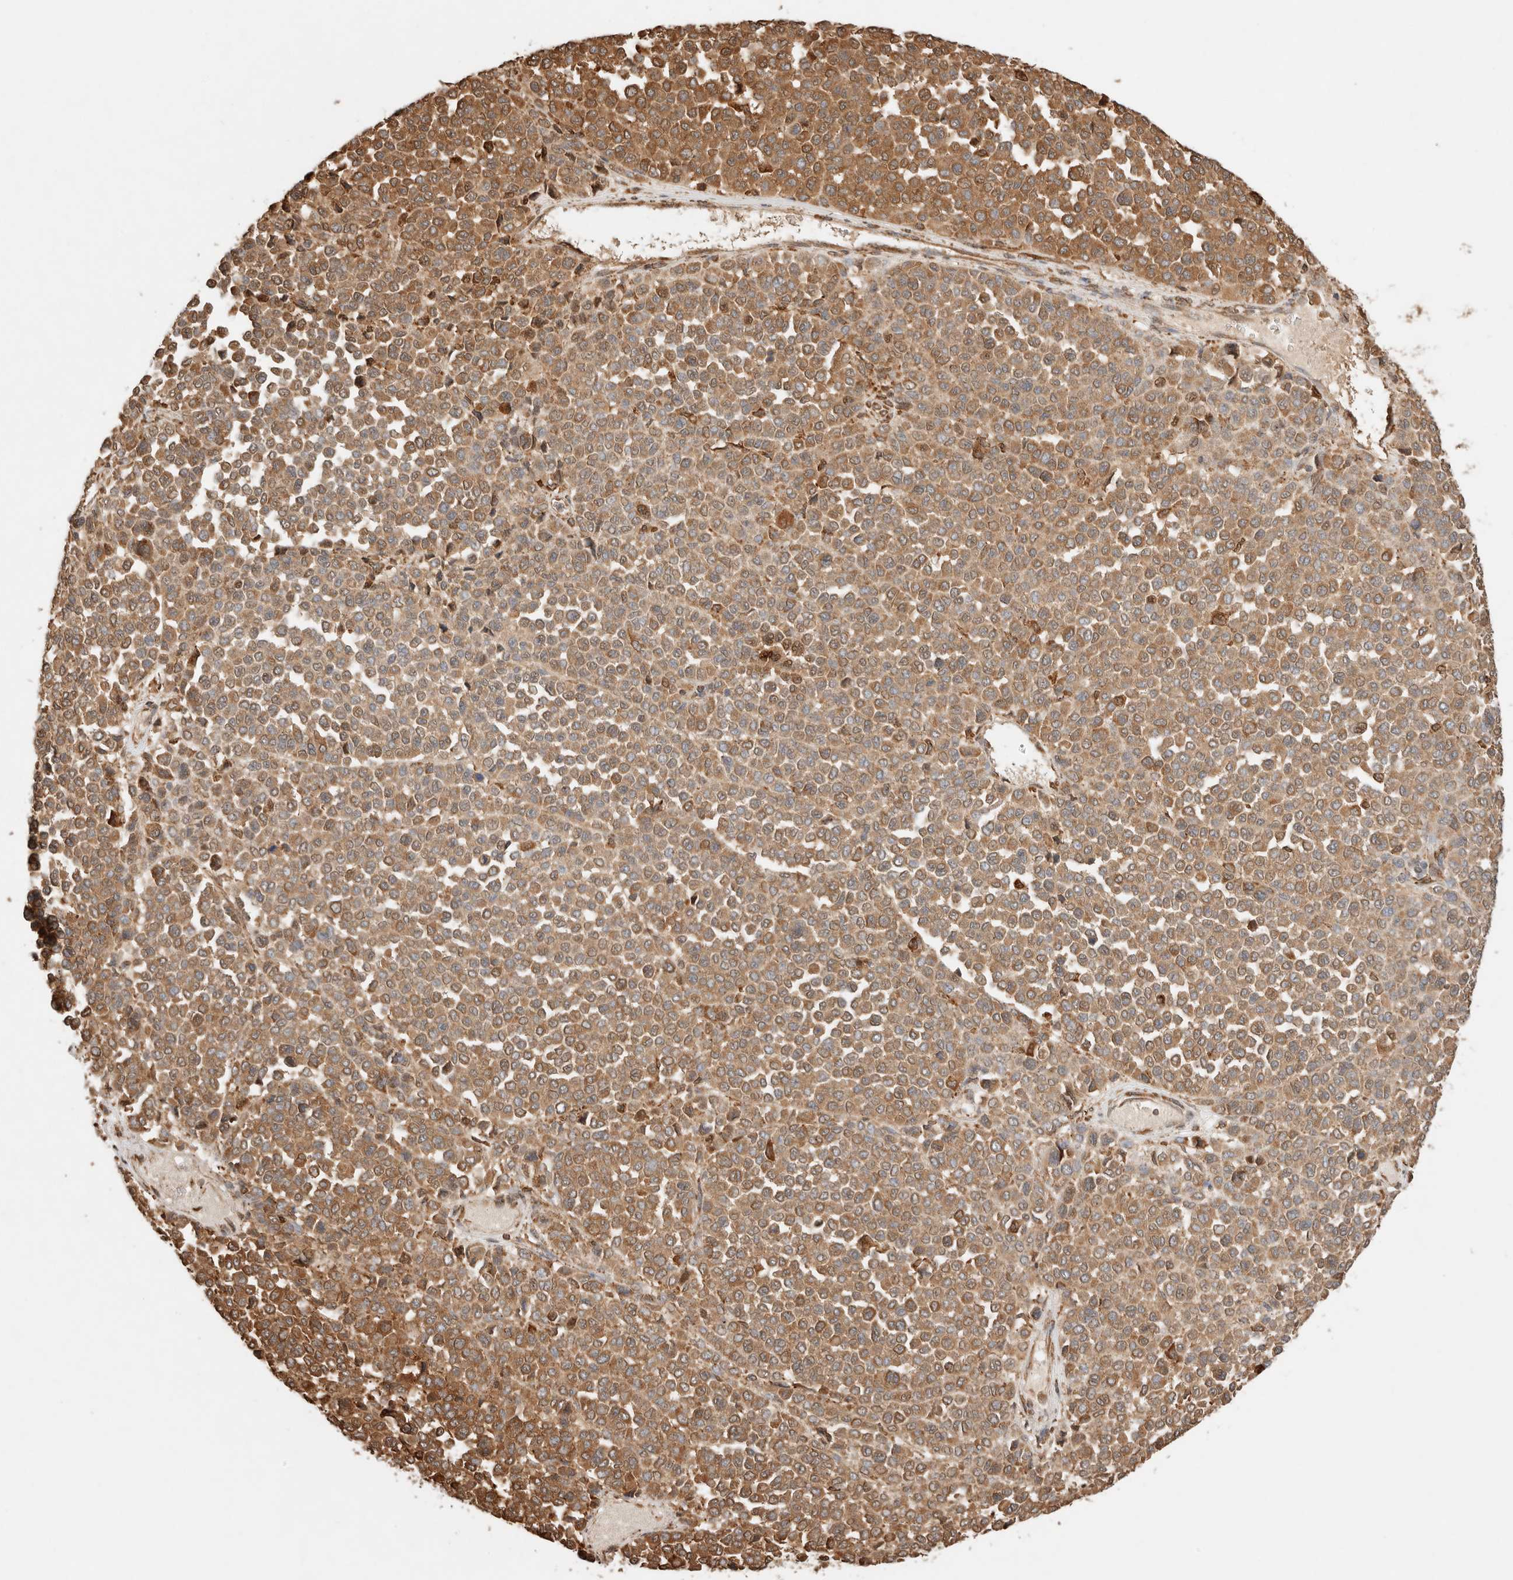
{"staining": {"intensity": "moderate", "quantity": ">75%", "location": "cytoplasmic/membranous"}, "tissue": "melanoma", "cell_type": "Tumor cells", "image_type": "cancer", "snomed": [{"axis": "morphology", "description": "Malignant melanoma, Metastatic site"}, {"axis": "topography", "description": "Pancreas"}], "caption": "Malignant melanoma (metastatic site) was stained to show a protein in brown. There is medium levels of moderate cytoplasmic/membranous expression in approximately >75% of tumor cells.", "gene": "ERAP1", "patient": {"sex": "female", "age": 30}}